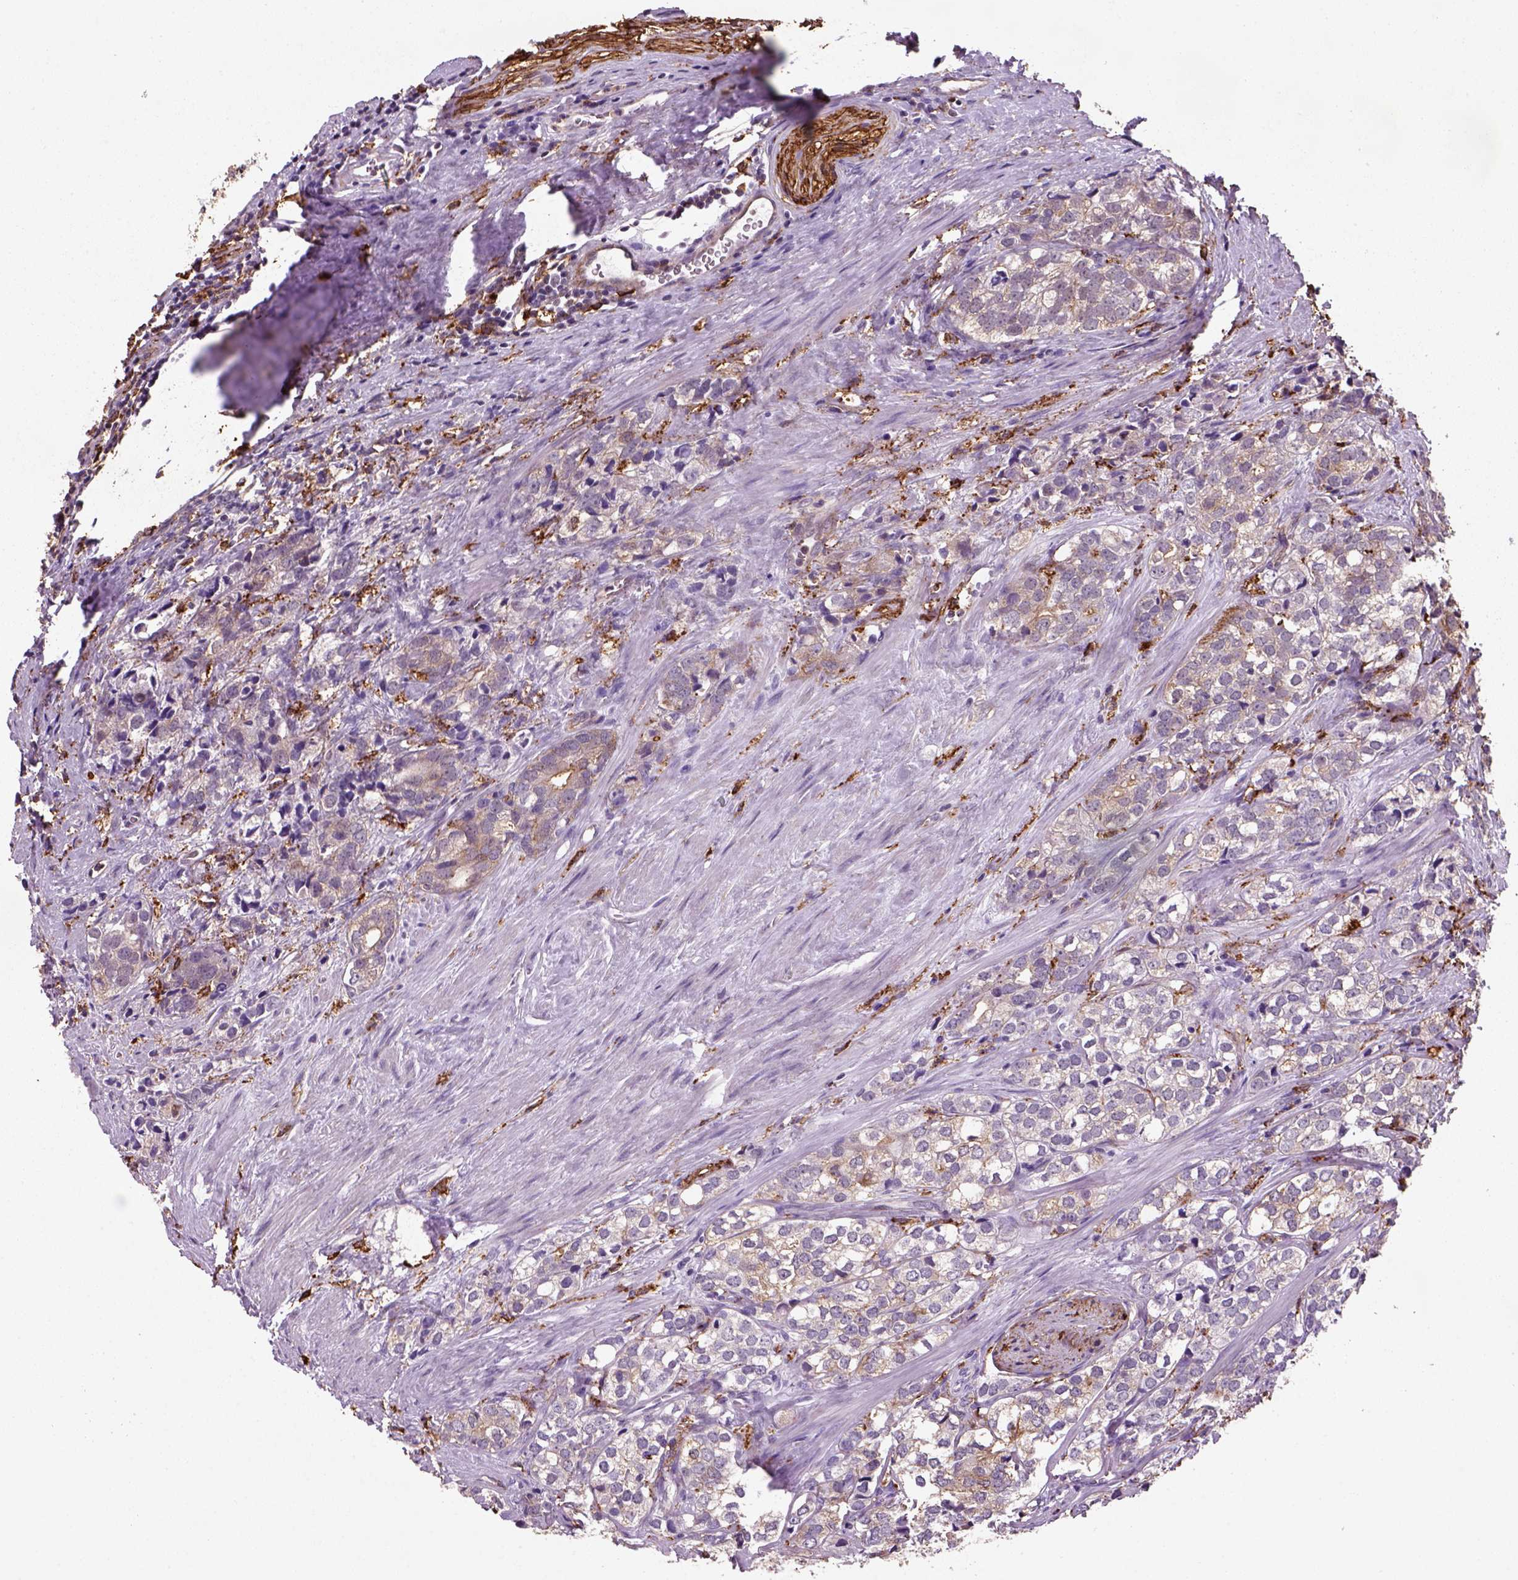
{"staining": {"intensity": "moderate", "quantity": "25%-75%", "location": "cytoplasmic/membranous"}, "tissue": "prostate cancer", "cell_type": "Tumor cells", "image_type": "cancer", "snomed": [{"axis": "morphology", "description": "Adenocarcinoma, NOS"}, {"axis": "topography", "description": "Prostate and seminal vesicle, NOS"}], "caption": "Protein expression analysis of prostate cancer demonstrates moderate cytoplasmic/membranous staining in about 25%-75% of tumor cells.", "gene": "MARCKS", "patient": {"sex": "male", "age": 63}}